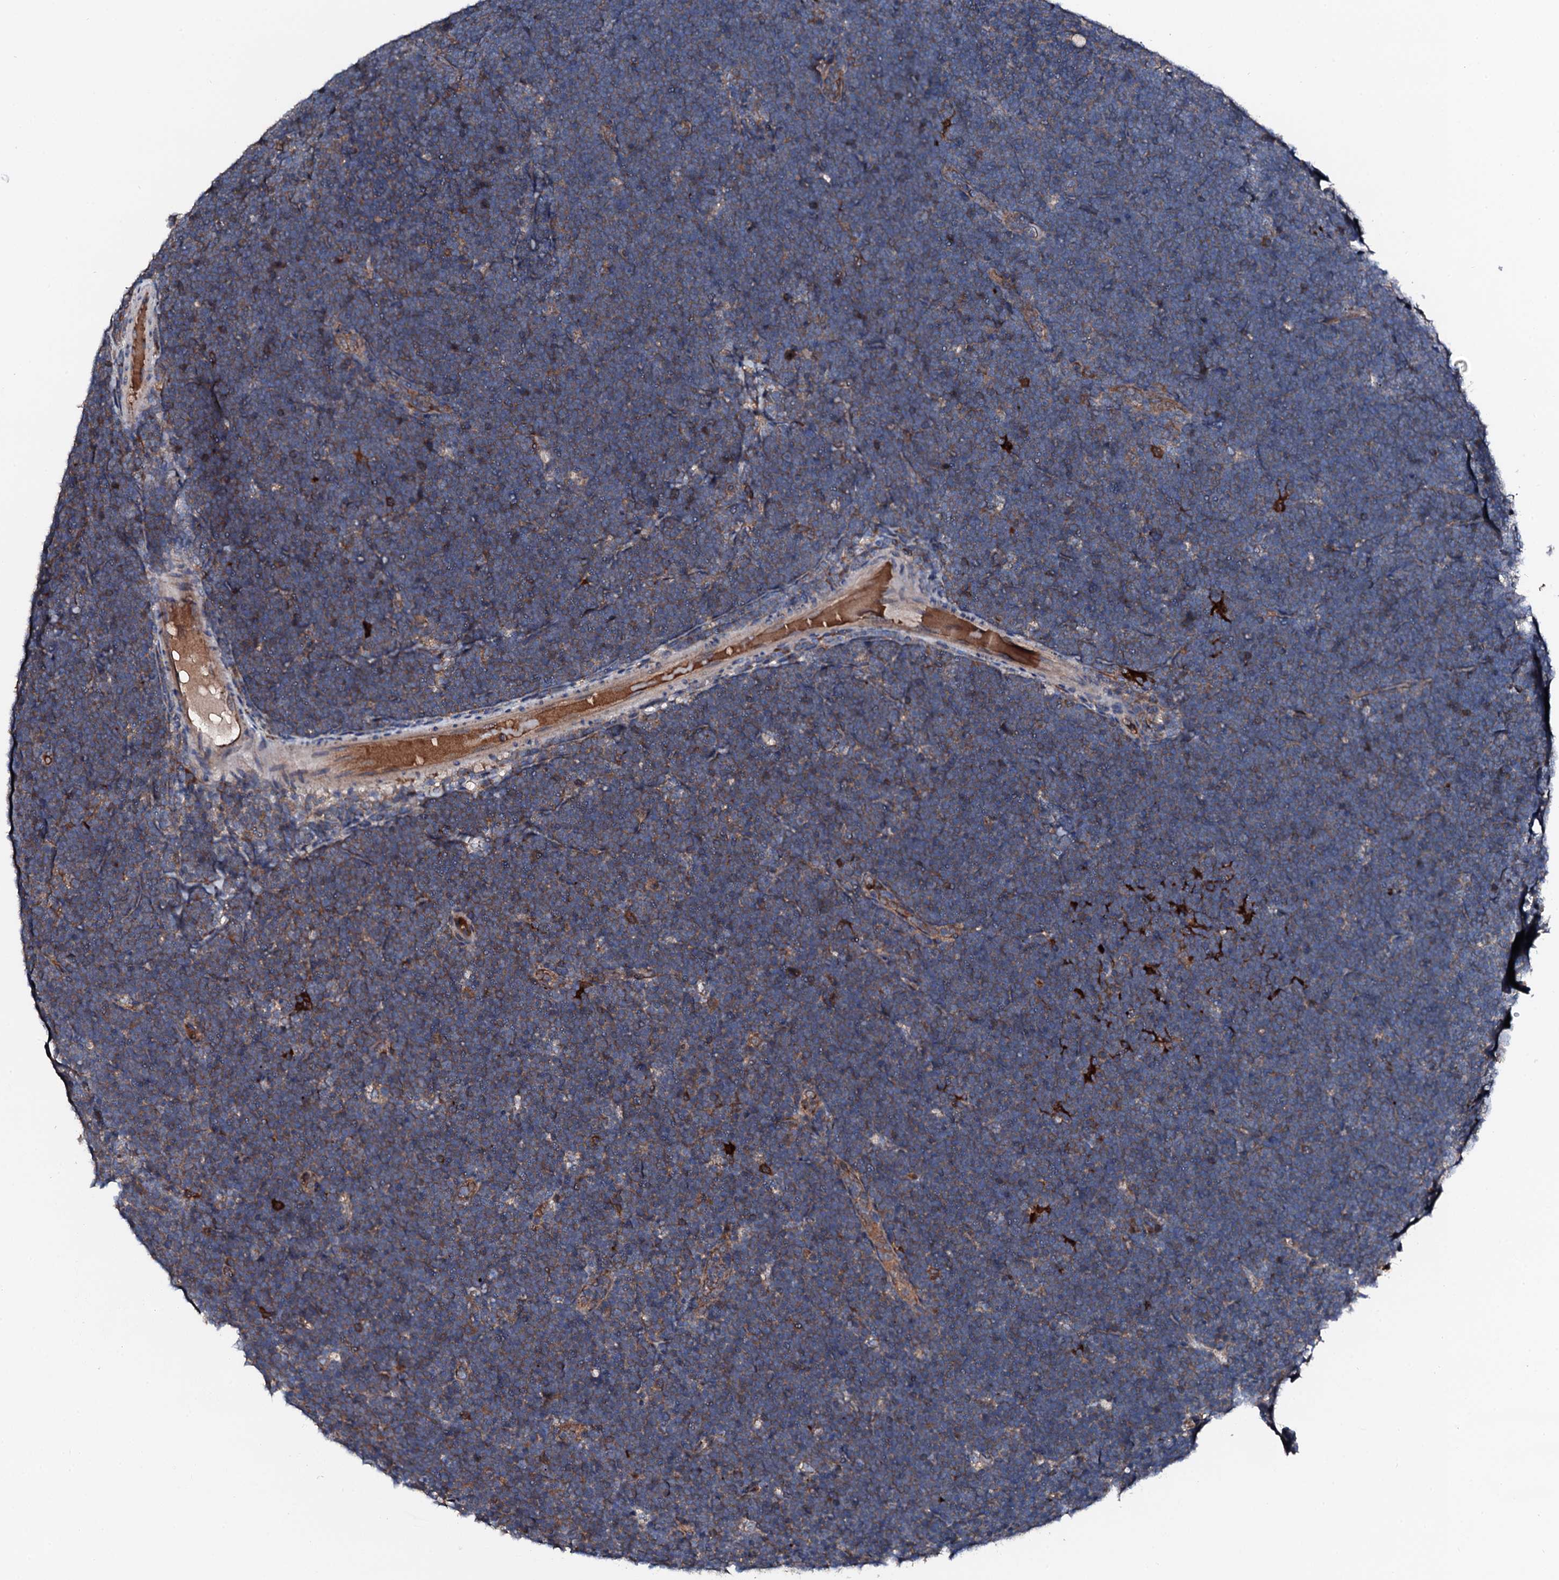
{"staining": {"intensity": "weak", "quantity": "25%-75%", "location": "cytoplasmic/membranous"}, "tissue": "lymphoma", "cell_type": "Tumor cells", "image_type": "cancer", "snomed": [{"axis": "morphology", "description": "Malignant lymphoma, non-Hodgkin's type, High grade"}, {"axis": "topography", "description": "Lymph node"}], "caption": "Protein staining reveals weak cytoplasmic/membranous positivity in approximately 25%-75% of tumor cells in lymphoma.", "gene": "TRAFD1", "patient": {"sex": "male", "age": 13}}